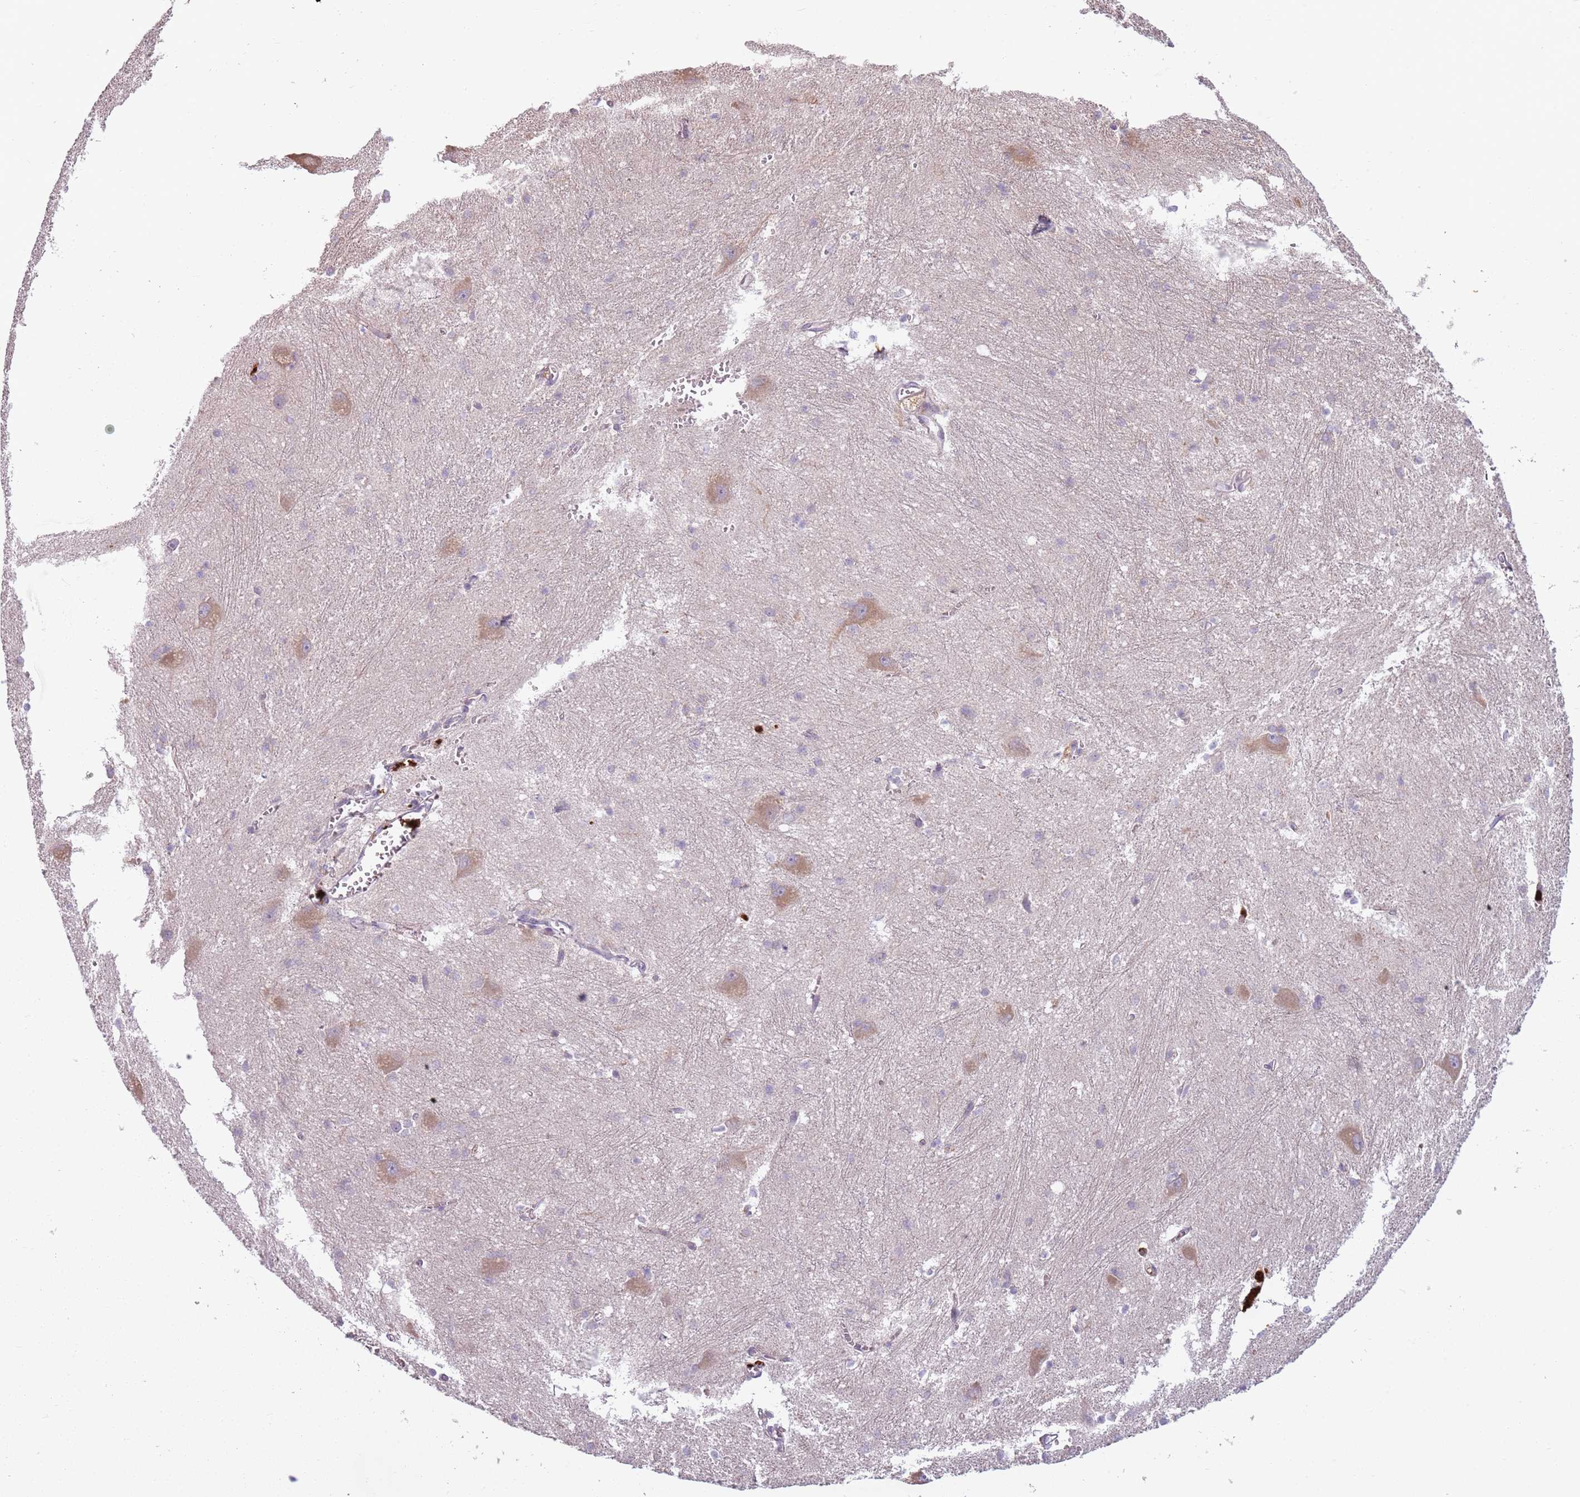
{"staining": {"intensity": "negative", "quantity": "none", "location": "none"}, "tissue": "caudate", "cell_type": "Glial cells", "image_type": "normal", "snomed": [{"axis": "morphology", "description": "Normal tissue, NOS"}, {"axis": "topography", "description": "Lateral ventricle wall"}], "caption": "Immunohistochemical staining of benign human caudate displays no significant expression in glial cells.", "gene": "SPAG4", "patient": {"sex": "male", "age": 37}}